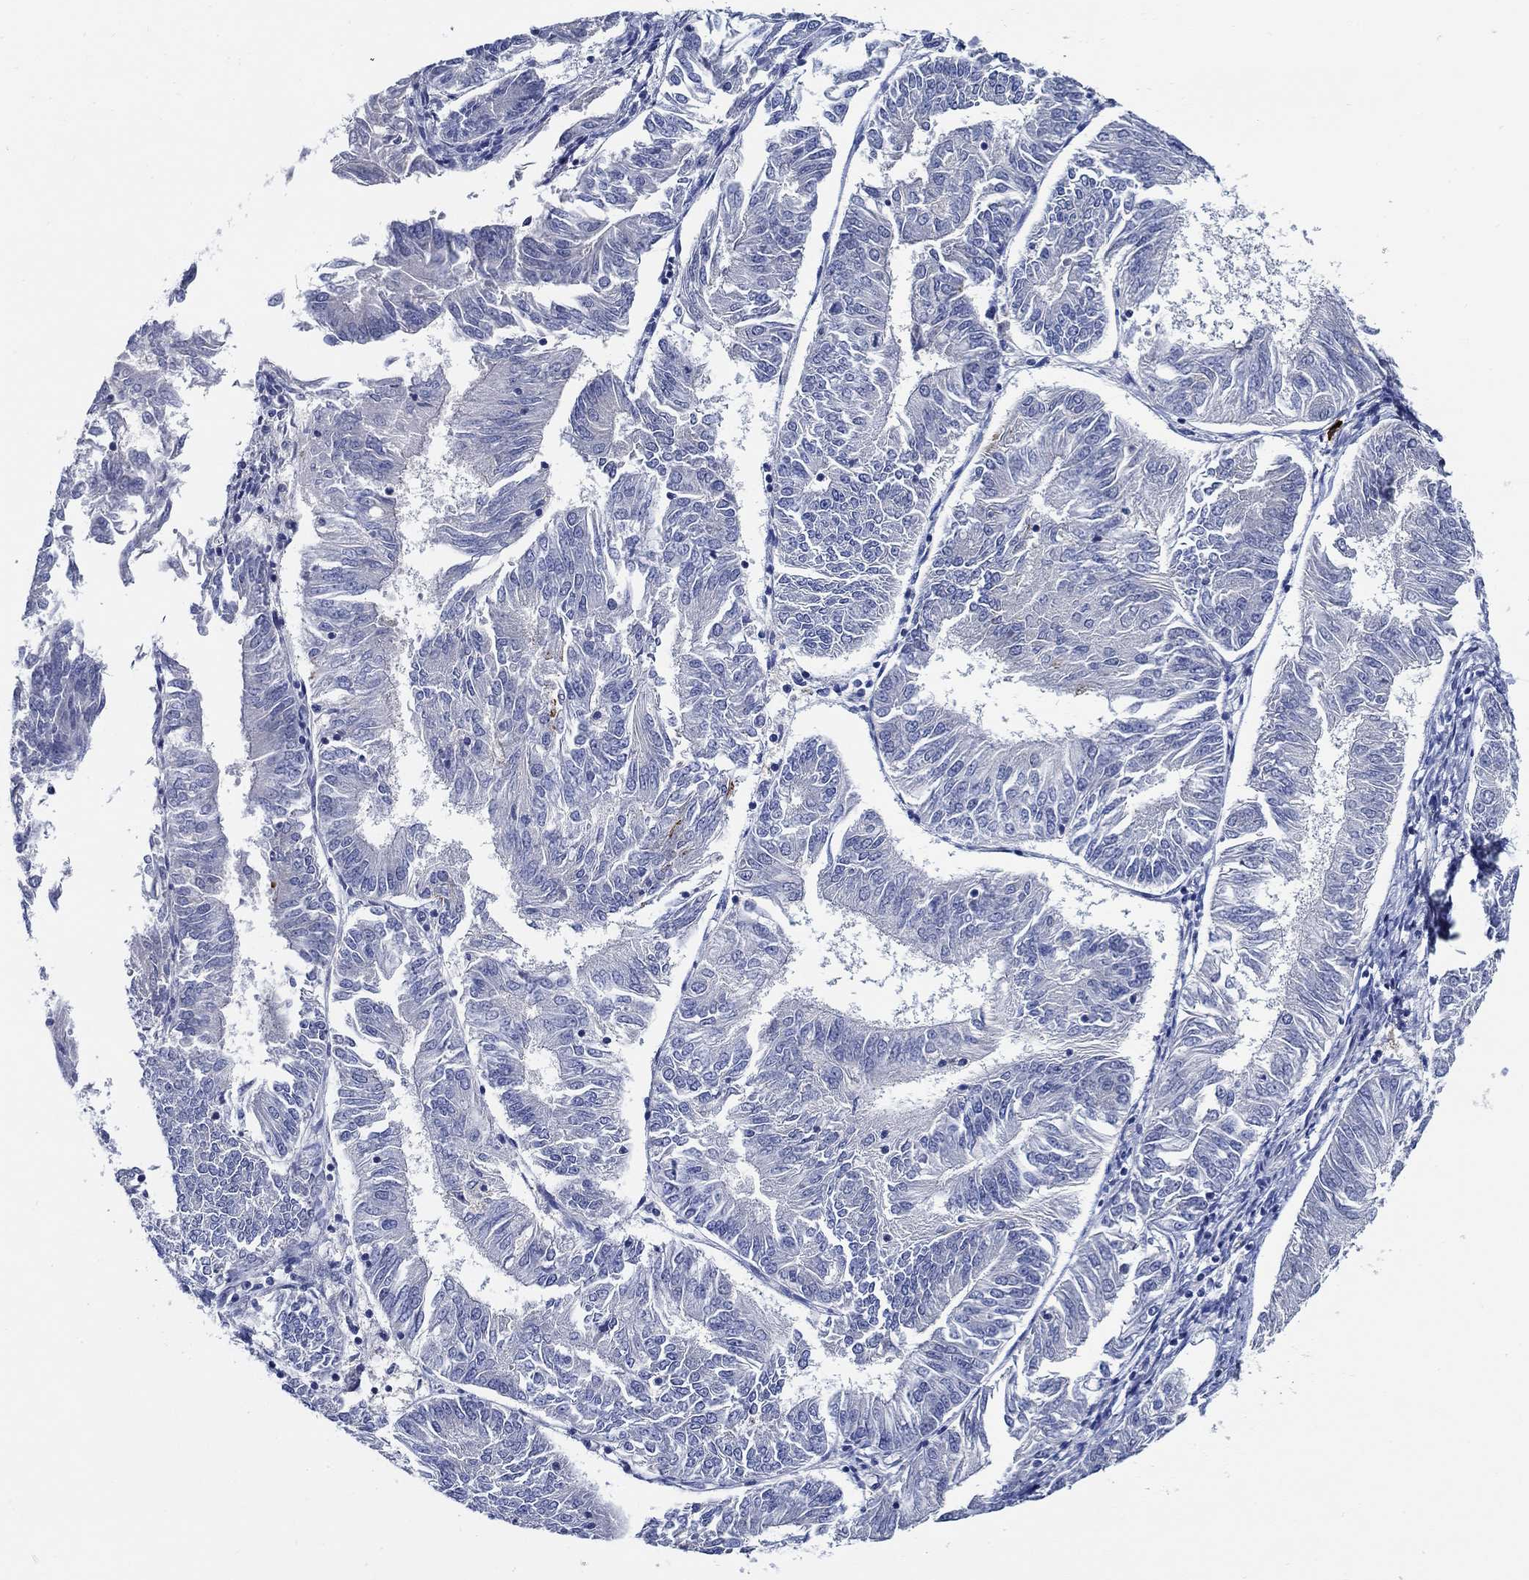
{"staining": {"intensity": "negative", "quantity": "none", "location": "none"}, "tissue": "endometrial cancer", "cell_type": "Tumor cells", "image_type": "cancer", "snomed": [{"axis": "morphology", "description": "Adenocarcinoma, NOS"}, {"axis": "topography", "description": "Endometrium"}], "caption": "Adenocarcinoma (endometrial) stained for a protein using IHC exhibits no expression tumor cells.", "gene": "ALOX12", "patient": {"sex": "female", "age": 58}}